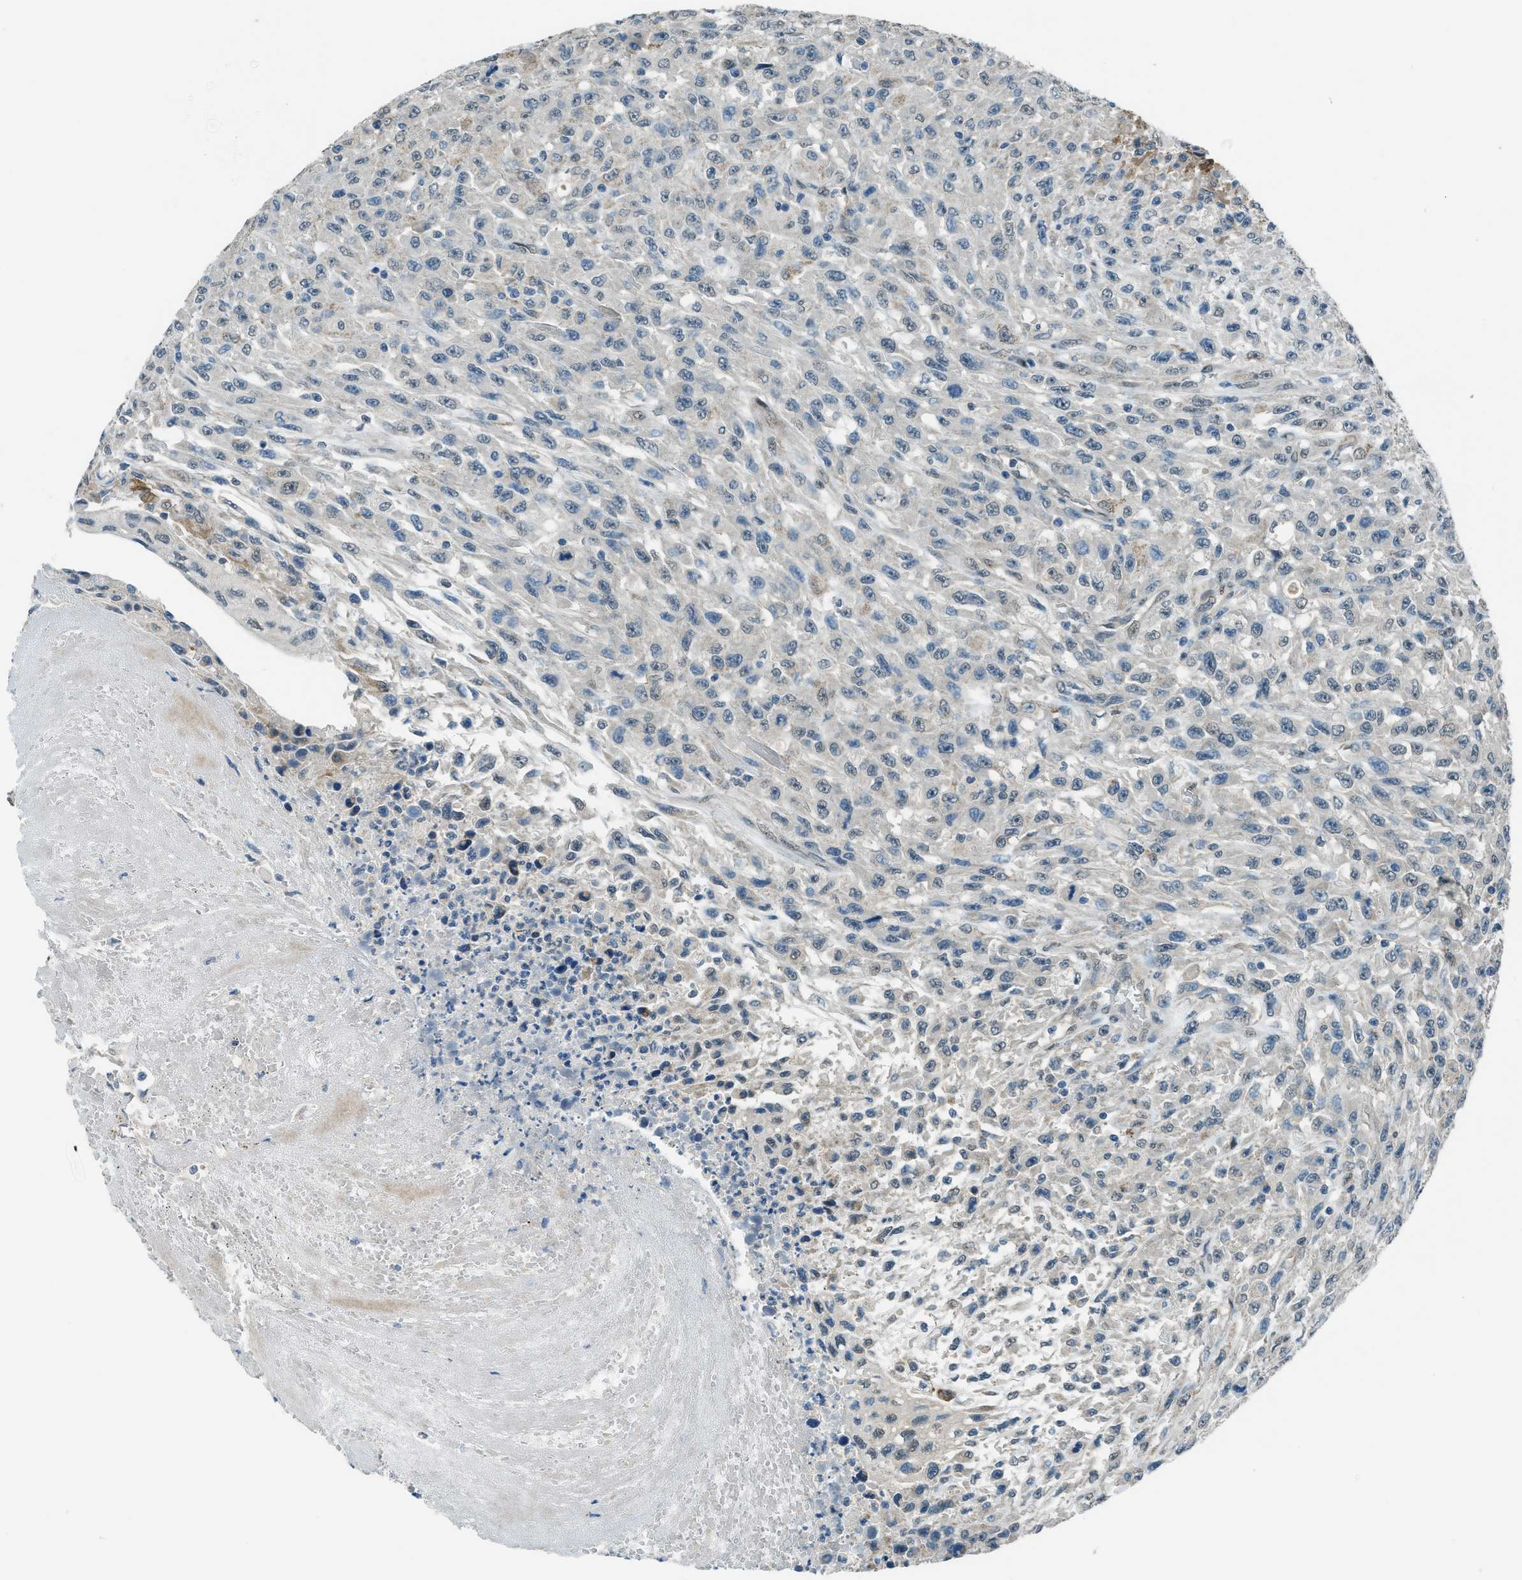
{"staining": {"intensity": "negative", "quantity": "none", "location": "none"}, "tissue": "urothelial cancer", "cell_type": "Tumor cells", "image_type": "cancer", "snomed": [{"axis": "morphology", "description": "Urothelial carcinoma, High grade"}, {"axis": "topography", "description": "Urinary bladder"}], "caption": "Urothelial cancer stained for a protein using immunohistochemistry reveals no positivity tumor cells.", "gene": "NPEPL1", "patient": {"sex": "male", "age": 66}}